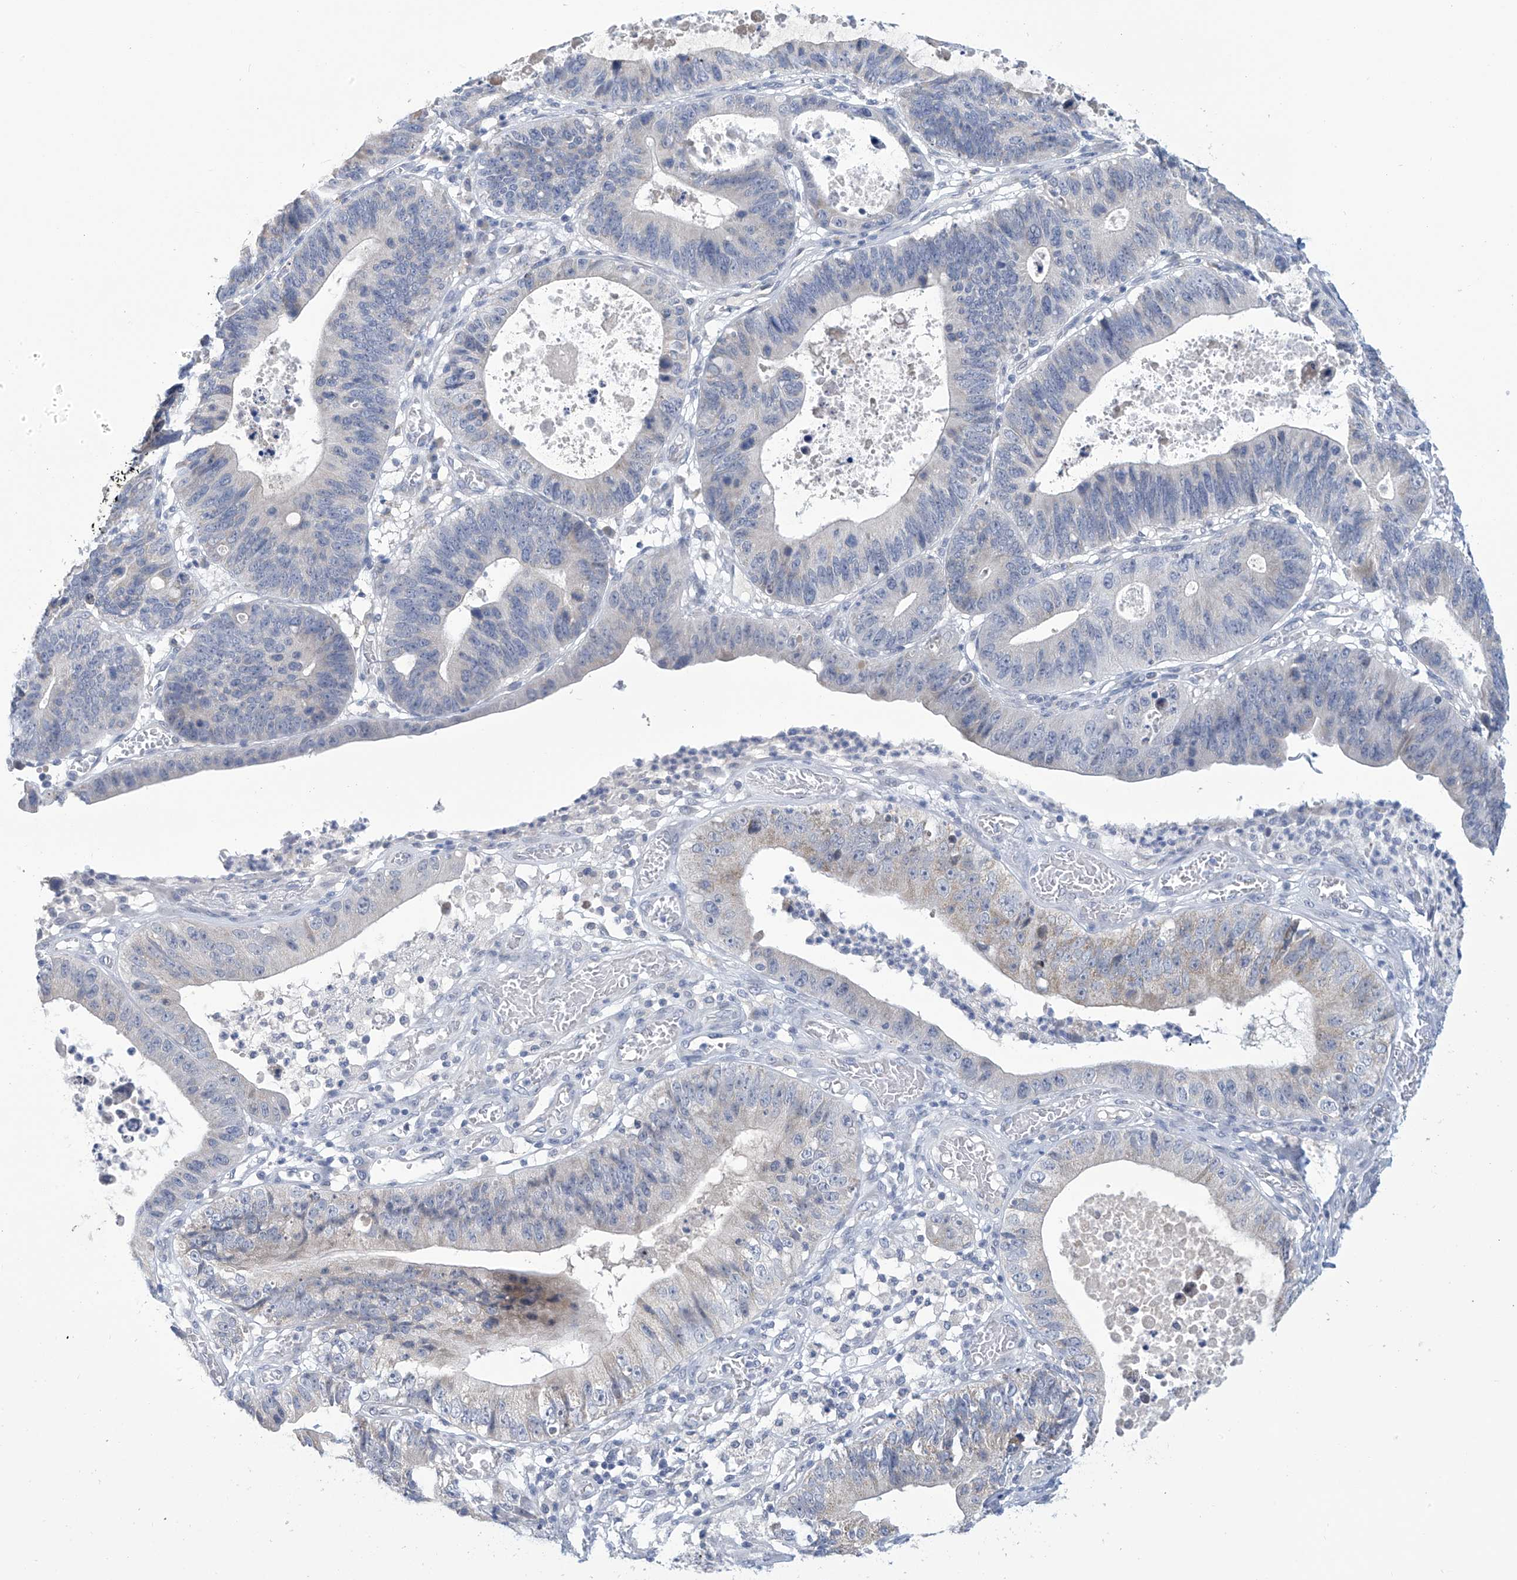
{"staining": {"intensity": "weak", "quantity": "<25%", "location": "cytoplasmic/membranous"}, "tissue": "stomach cancer", "cell_type": "Tumor cells", "image_type": "cancer", "snomed": [{"axis": "morphology", "description": "Adenocarcinoma, NOS"}, {"axis": "topography", "description": "Stomach"}], "caption": "DAB (3,3'-diaminobenzidine) immunohistochemical staining of human stomach cancer (adenocarcinoma) reveals no significant staining in tumor cells.", "gene": "IBA57", "patient": {"sex": "male", "age": 59}}